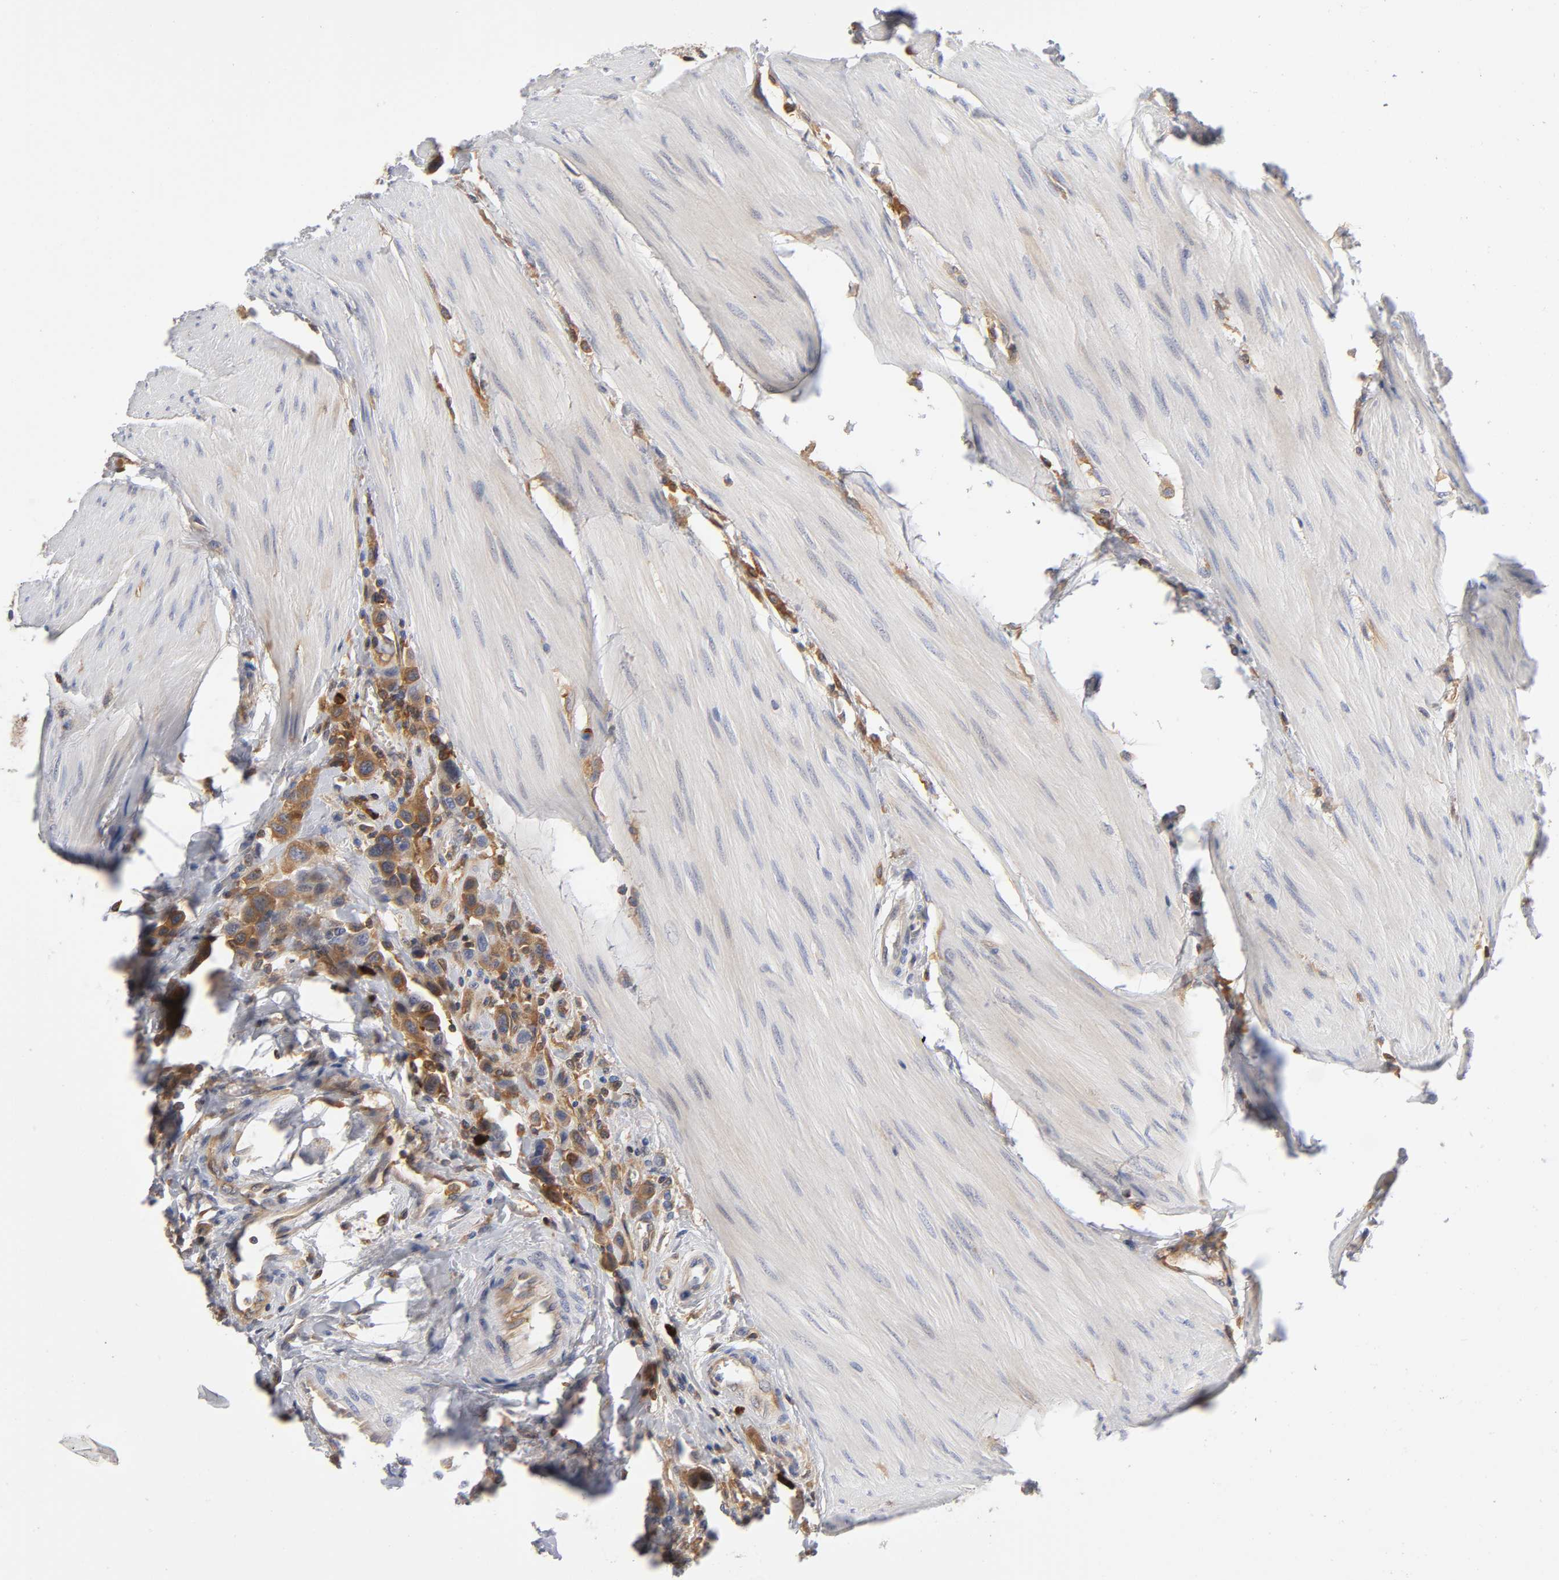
{"staining": {"intensity": "moderate", "quantity": "25%-75%", "location": "cytoplasmic/membranous"}, "tissue": "urothelial cancer", "cell_type": "Tumor cells", "image_type": "cancer", "snomed": [{"axis": "morphology", "description": "Urothelial carcinoma, High grade"}, {"axis": "topography", "description": "Urinary bladder"}], "caption": "Urothelial carcinoma (high-grade) was stained to show a protein in brown. There is medium levels of moderate cytoplasmic/membranous expression in about 25%-75% of tumor cells.", "gene": "NOVA1", "patient": {"sex": "male", "age": 50}}